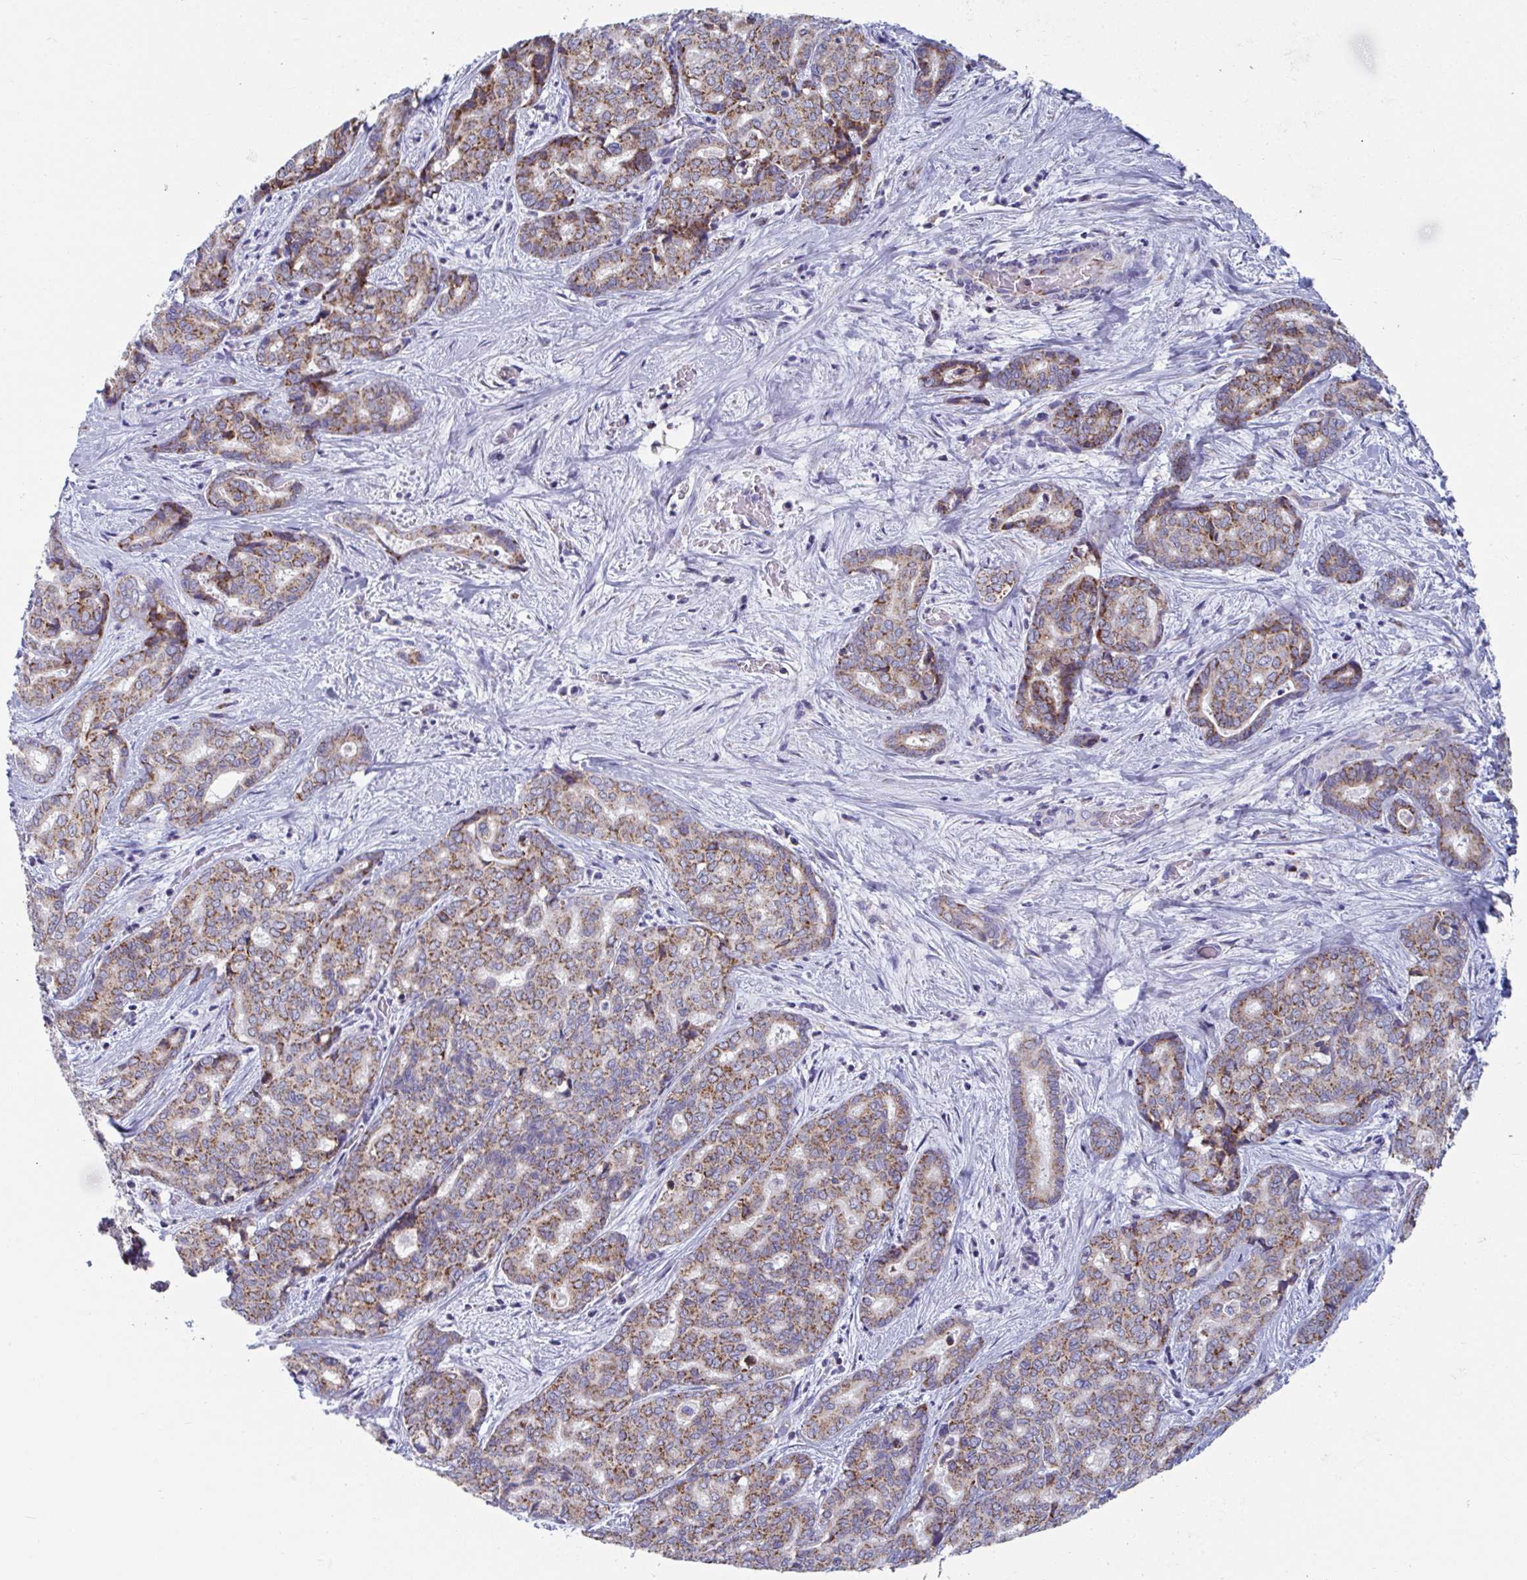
{"staining": {"intensity": "moderate", "quantity": ">75%", "location": "cytoplasmic/membranous"}, "tissue": "liver cancer", "cell_type": "Tumor cells", "image_type": "cancer", "snomed": [{"axis": "morphology", "description": "Cholangiocarcinoma"}, {"axis": "topography", "description": "Liver"}], "caption": "Tumor cells display medium levels of moderate cytoplasmic/membranous positivity in about >75% of cells in cholangiocarcinoma (liver).", "gene": "BCAT2", "patient": {"sex": "female", "age": 64}}